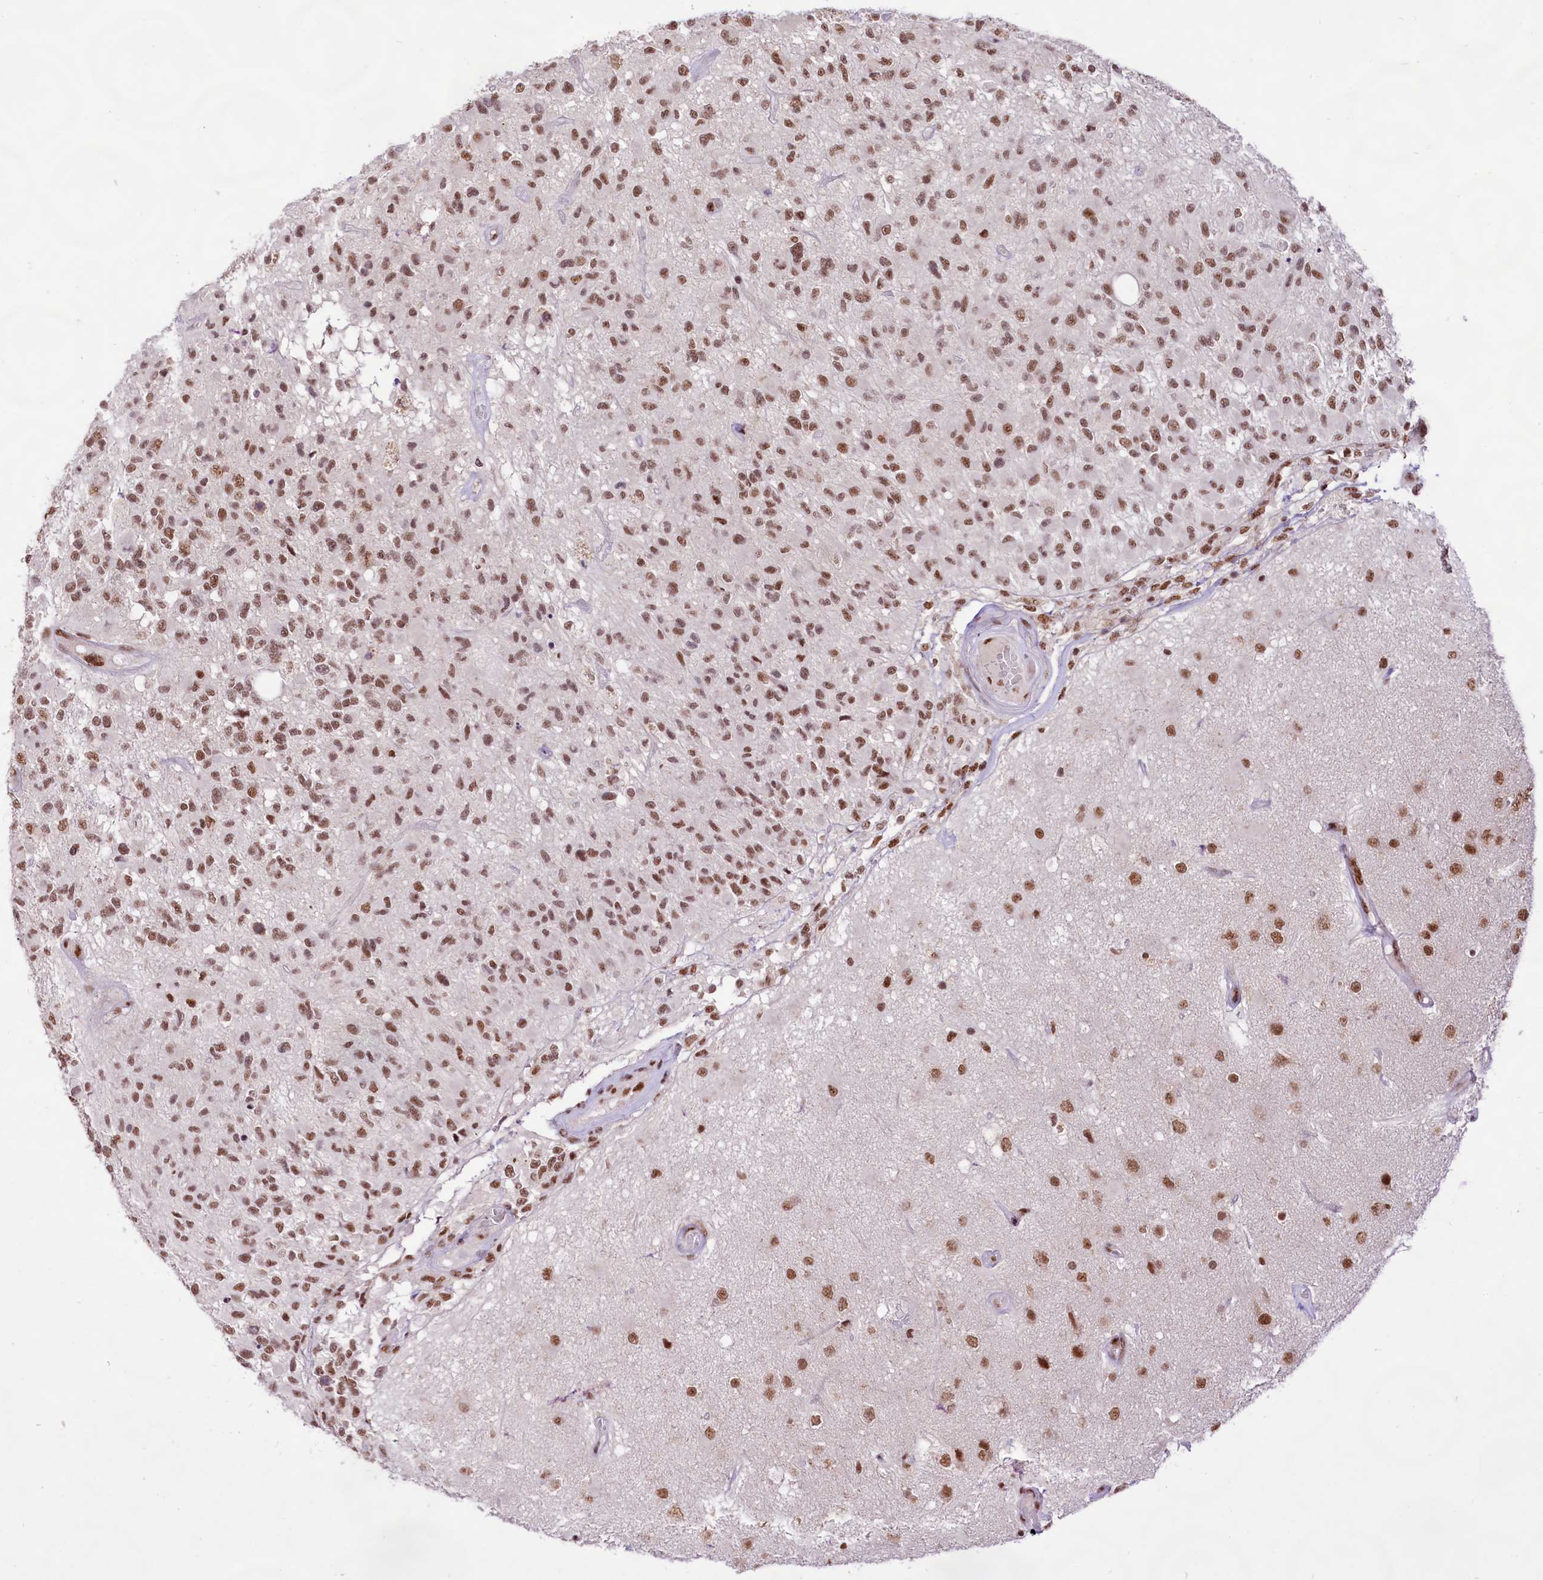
{"staining": {"intensity": "moderate", "quantity": ">75%", "location": "nuclear"}, "tissue": "glioma", "cell_type": "Tumor cells", "image_type": "cancer", "snomed": [{"axis": "morphology", "description": "Glioma, malignant, High grade"}, {"axis": "morphology", "description": "Glioblastoma, NOS"}, {"axis": "topography", "description": "Brain"}], "caption": "Protein positivity by immunohistochemistry (IHC) reveals moderate nuclear expression in about >75% of tumor cells in glioma.", "gene": "HIRA", "patient": {"sex": "male", "age": 60}}